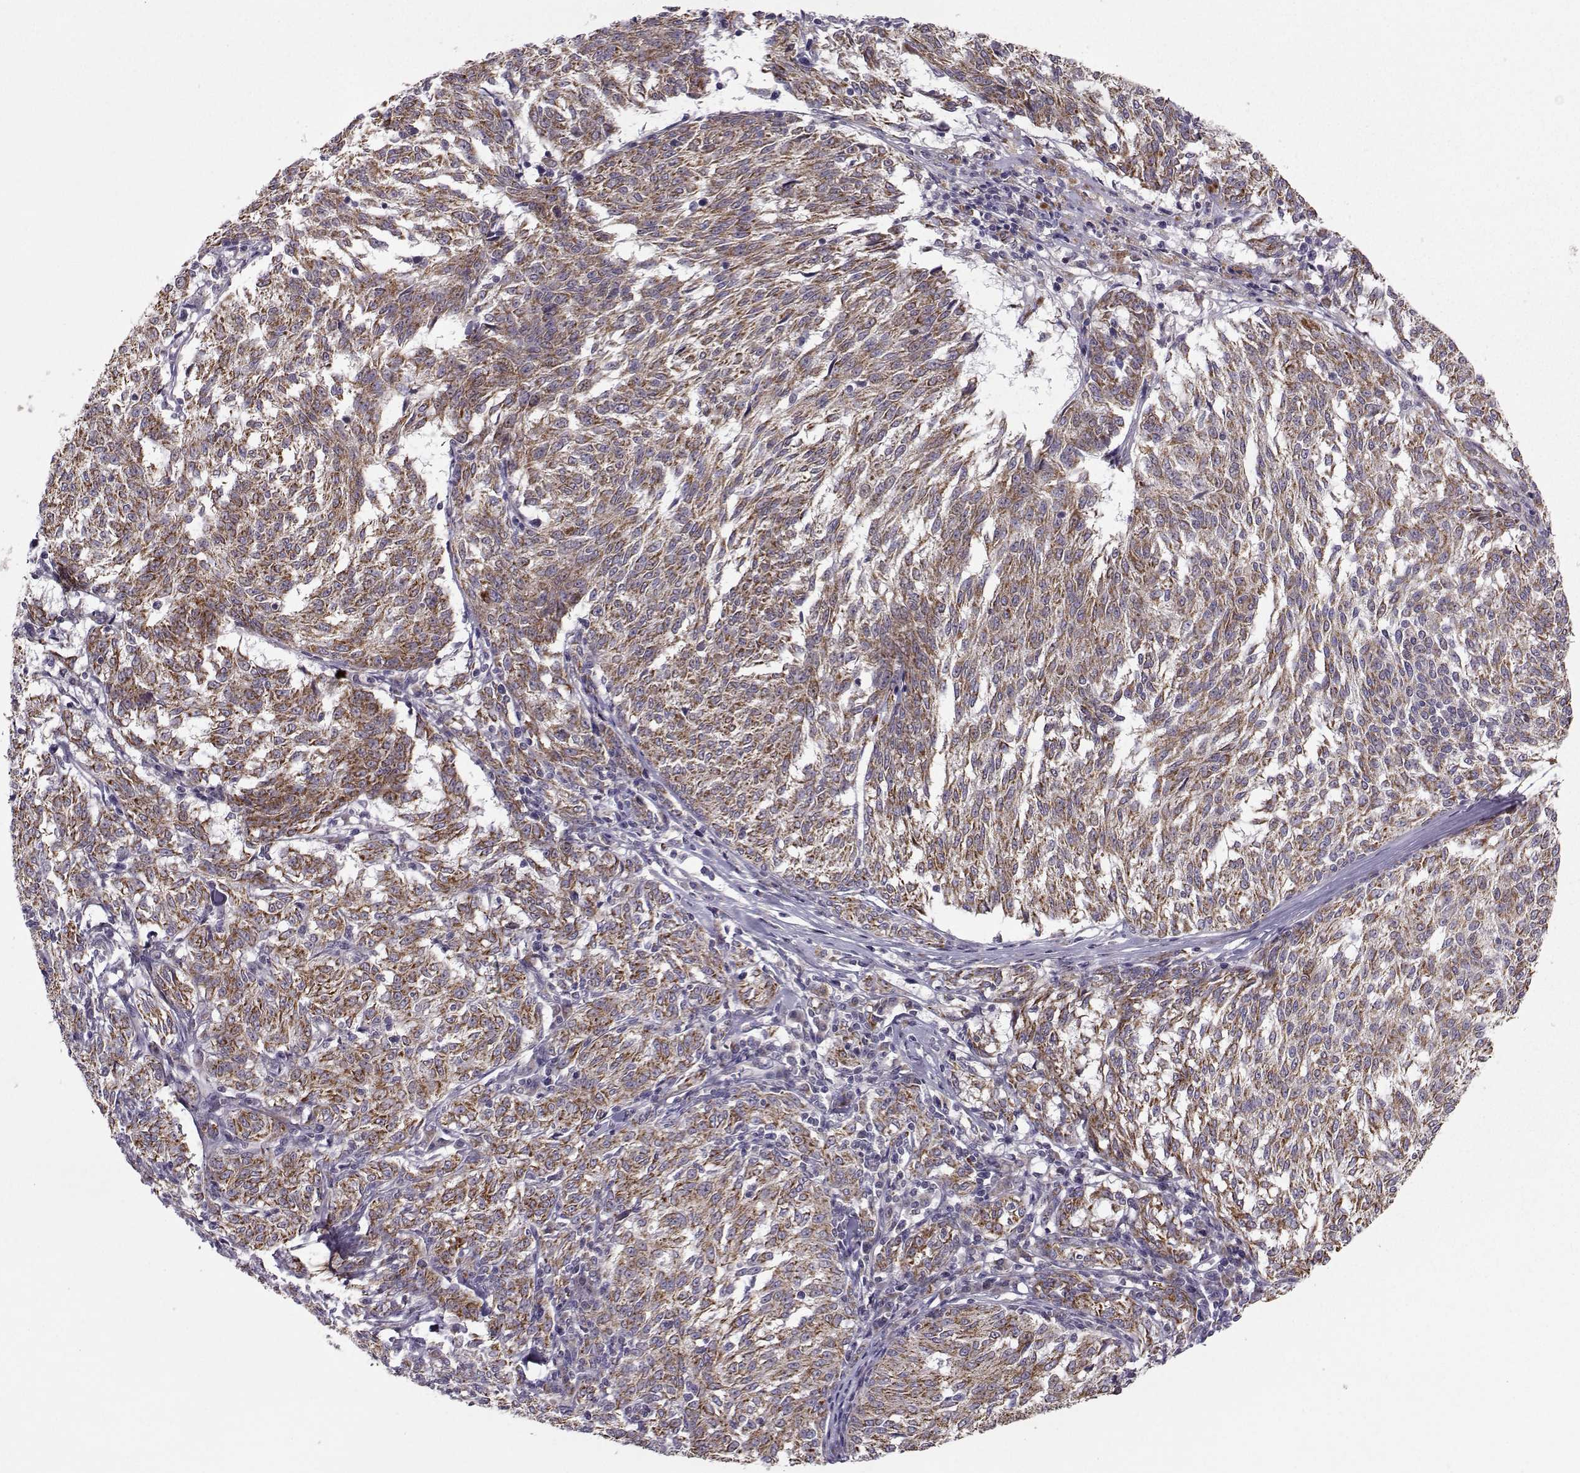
{"staining": {"intensity": "strong", "quantity": ">75%", "location": "cytoplasmic/membranous"}, "tissue": "melanoma", "cell_type": "Tumor cells", "image_type": "cancer", "snomed": [{"axis": "morphology", "description": "Malignant melanoma, NOS"}, {"axis": "topography", "description": "Skin"}], "caption": "This image shows immunohistochemistry staining of human melanoma, with high strong cytoplasmic/membranous staining in approximately >75% of tumor cells.", "gene": "NECAB3", "patient": {"sex": "female", "age": 72}}